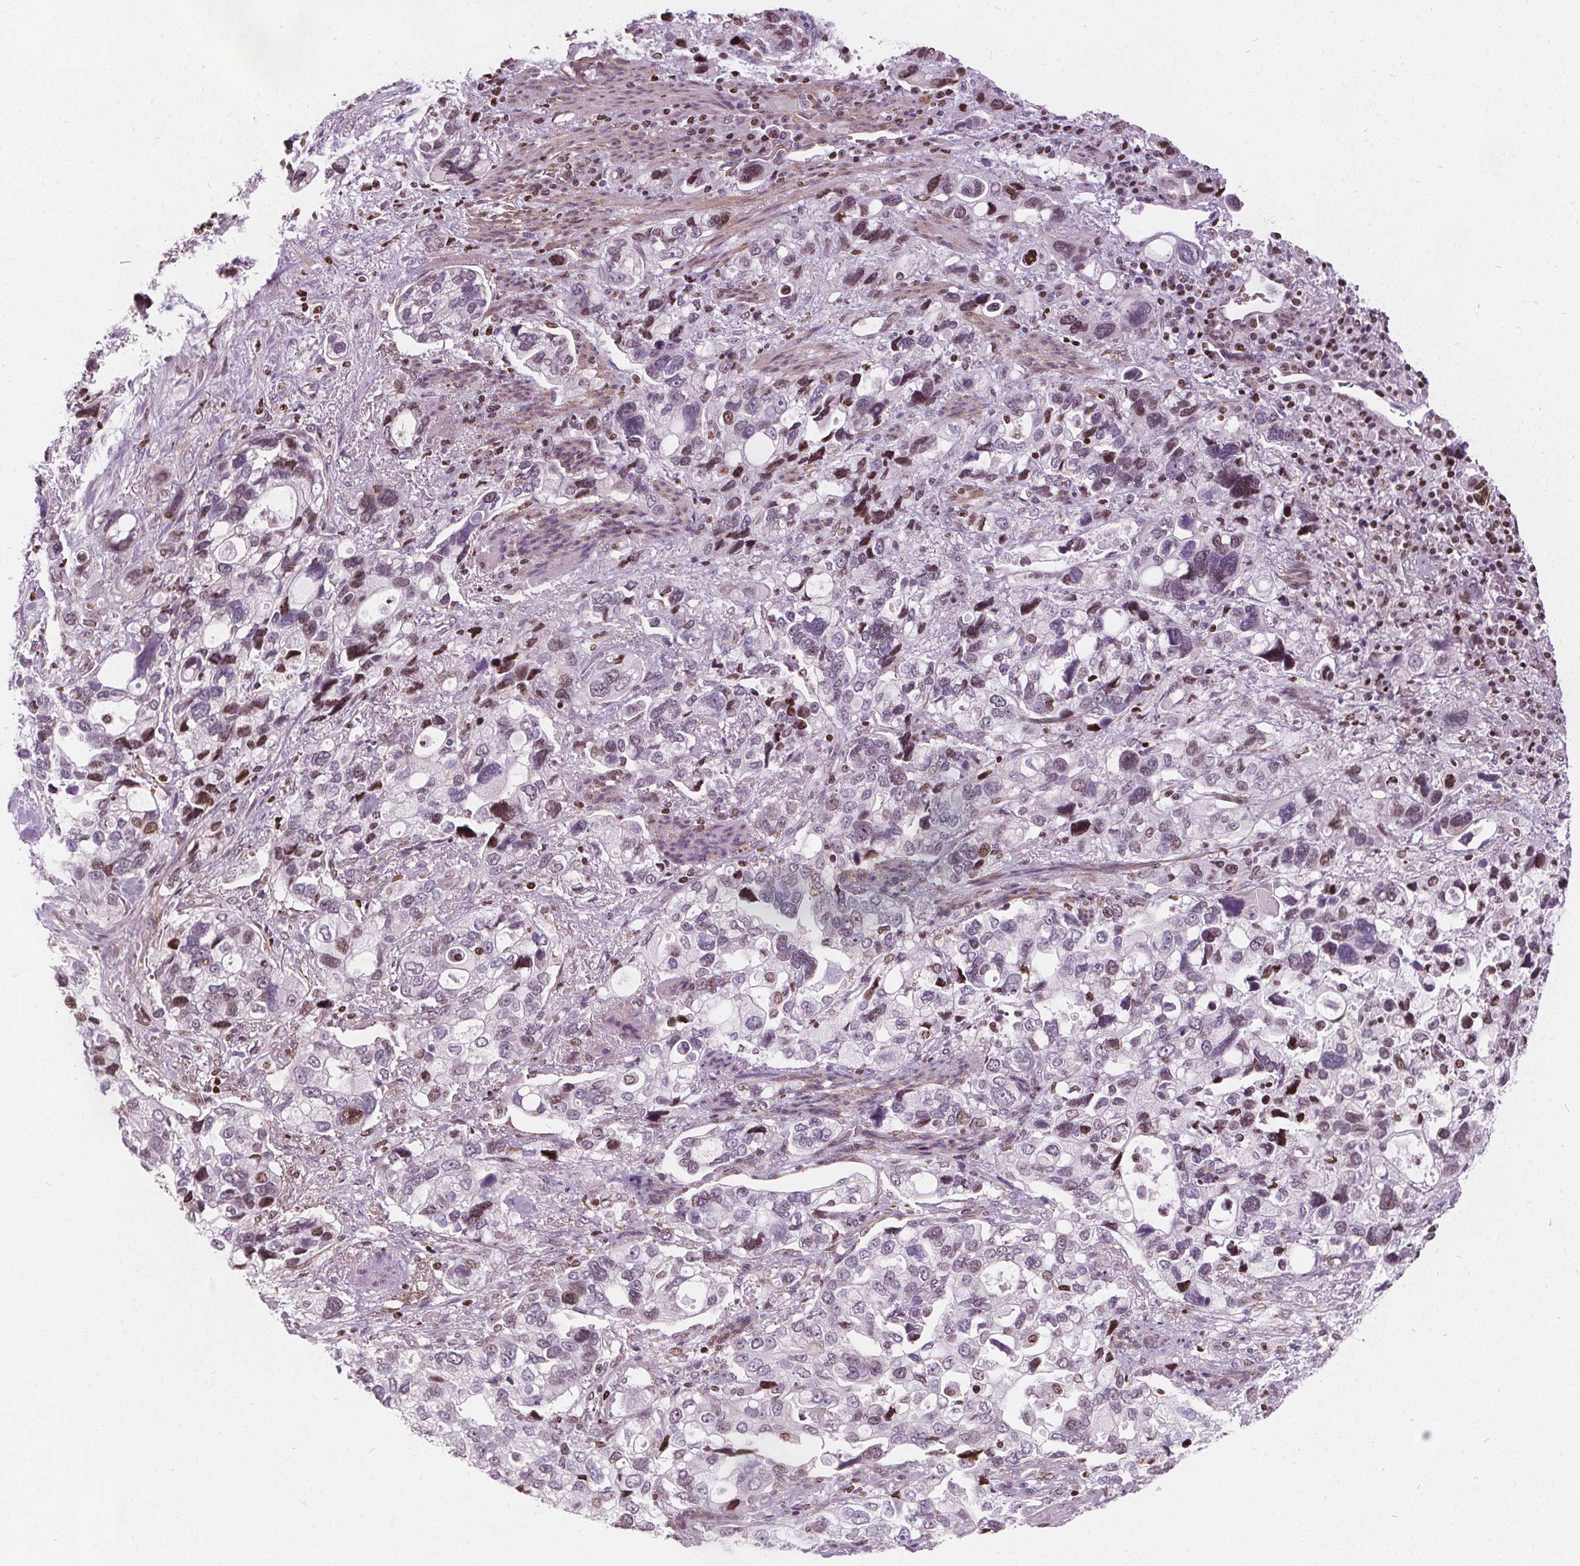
{"staining": {"intensity": "moderate", "quantity": "<25%", "location": "nuclear"}, "tissue": "stomach cancer", "cell_type": "Tumor cells", "image_type": "cancer", "snomed": [{"axis": "morphology", "description": "Adenocarcinoma, NOS"}, {"axis": "topography", "description": "Stomach, upper"}], "caption": "Immunohistochemistry (IHC) histopathology image of neoplastic tissue: human stomach cancer (adenocarcinoma) stained using immunohistochemistry (IHC) shows low levels of moderate protein expression localized specifically in the nuclear of tumor cells, appearing as a nuclear brown color.", "gene": "ISLR2", "patient": {"sex": "female", "age": 81}}